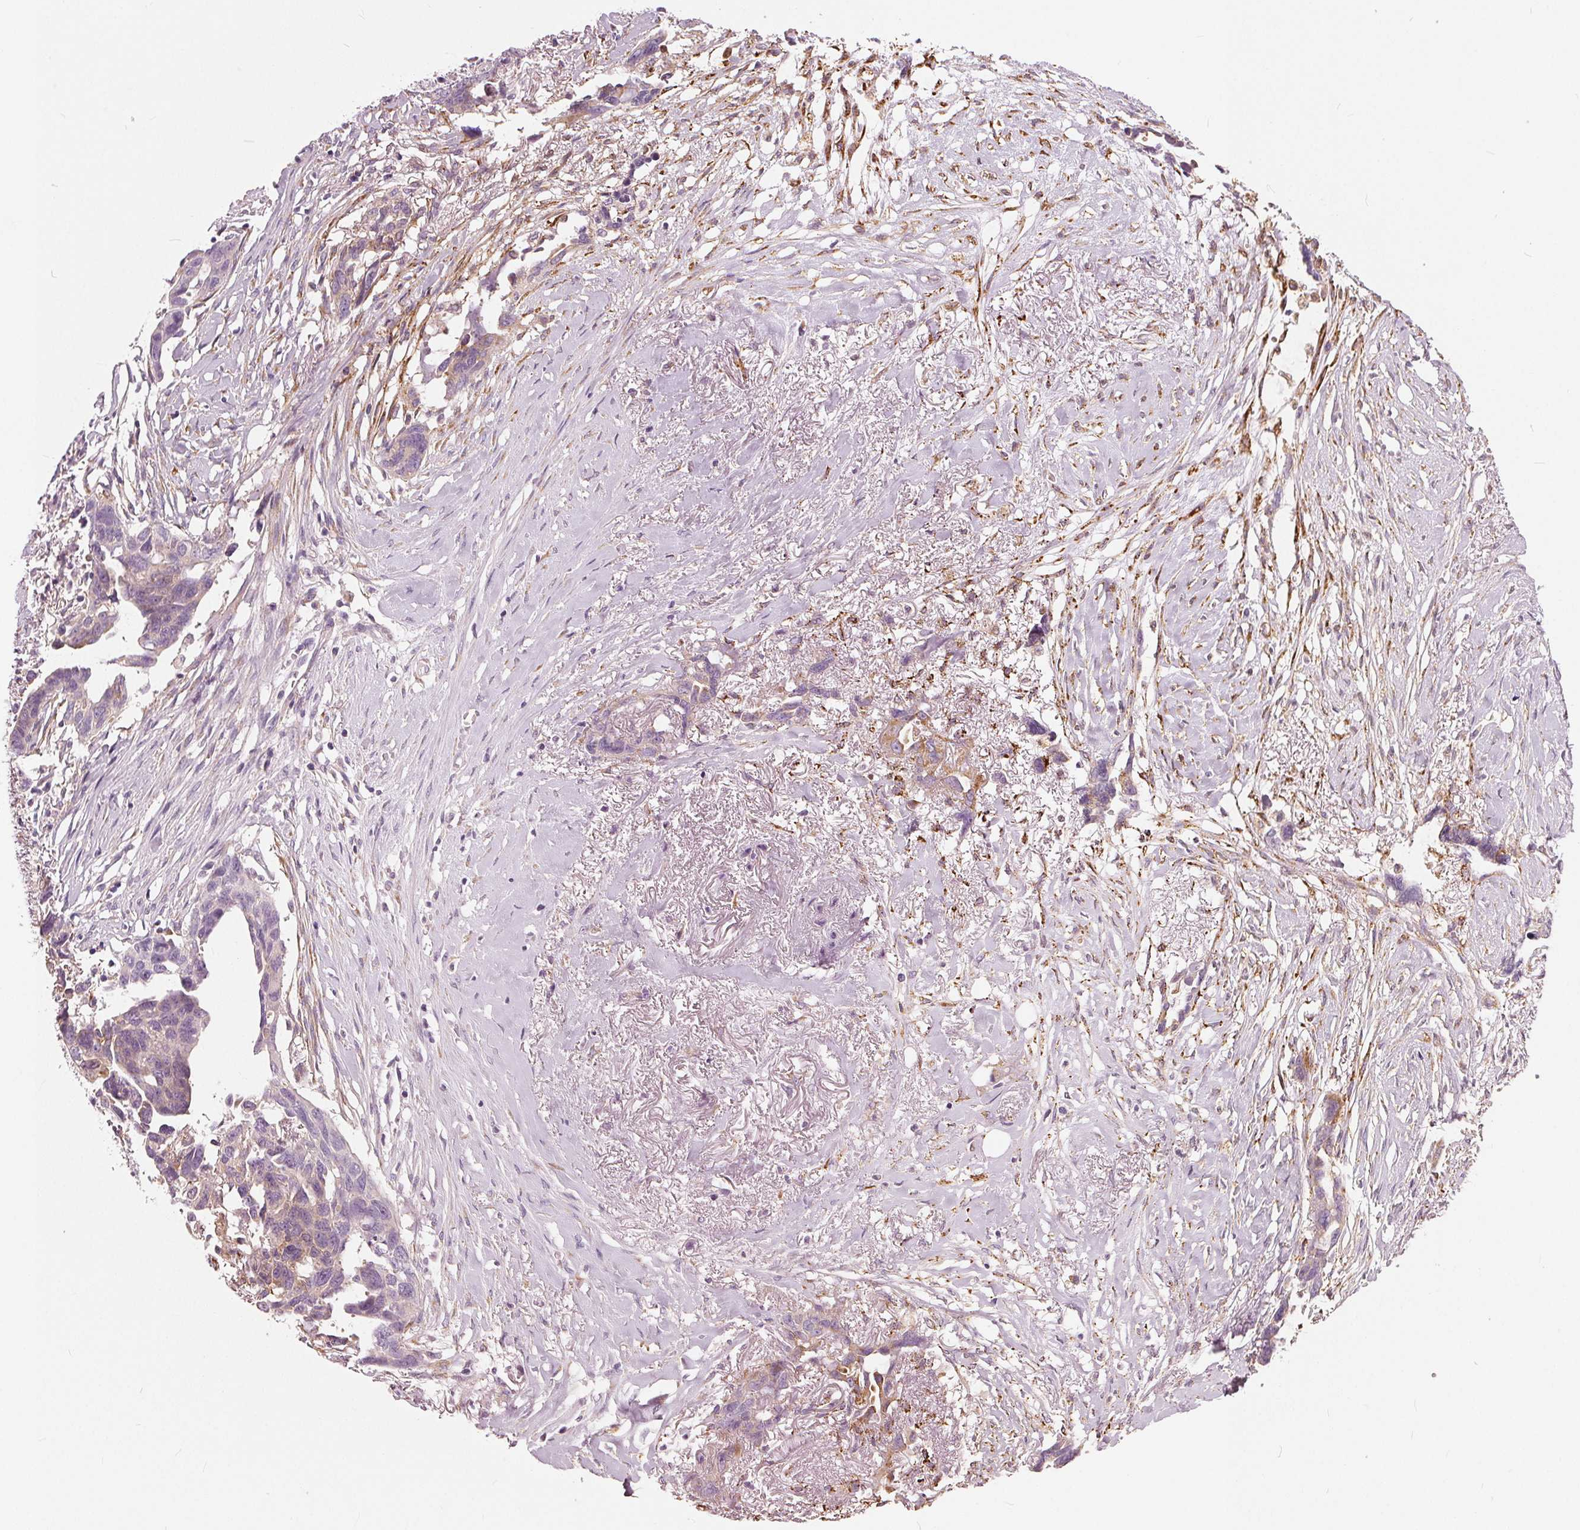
{"staining": {"intensity": "negative", "quantity": "none", "location": "none"}, "tissue": "ovarian cancer", "cell_type": "Tumor cells", "image_type": "cancer", "snomed": [{"axis": "morphology", "description": "Cystadenocarcinoma, serous, NOS"}, {"axis": "topography", "description": "Ovary"}], "caption": "High power microscopy micrograph of an IHC image of ovarian cancer, revealing no significant staining in tumor cells.", "gene": "LHFPL7", "patient": {"sex": "female", "age": 69}}